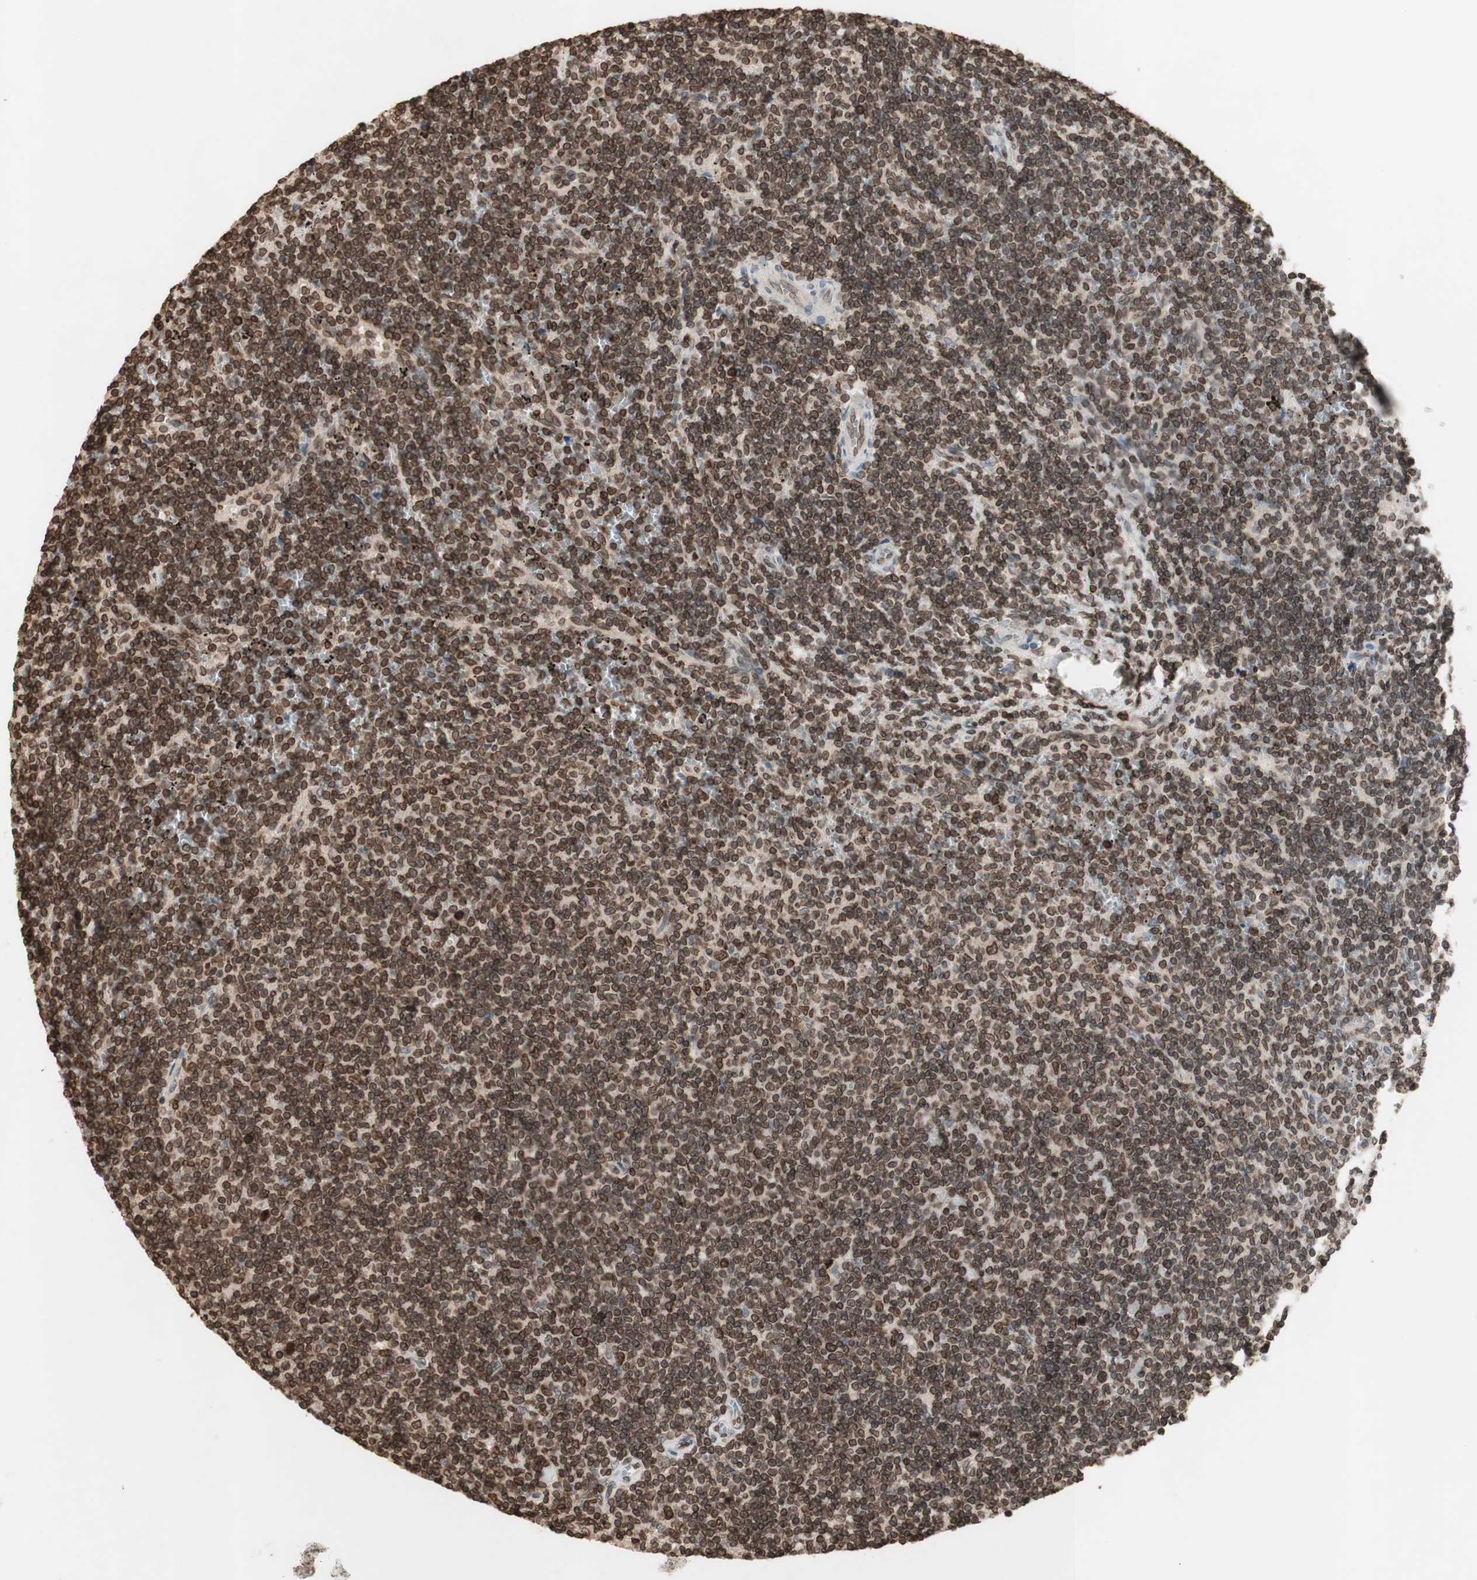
{"staining": {"intensity": "moderate", "quantity": "25%-75%", "location": "cytoplasmic/membranous,nuclear"}, "tissue": "lymphoma", "cell_type": "Tumor cells", "image_type": "cancer", "snomed": [{"axis": "morphology", "description": "Malignant lymphoma, non-Hodgkin's type, Low grade"}, {"axis": "topography", "description": "Spleen"}], "caption": "Lymphoma stained with a brown dye shows moderate cytoplasmic/membranous and nuclear positive expression in about 25%-75% of tumor cells.", "gene": "TMPO", "patient": {"sex": "female", "age": 50}}